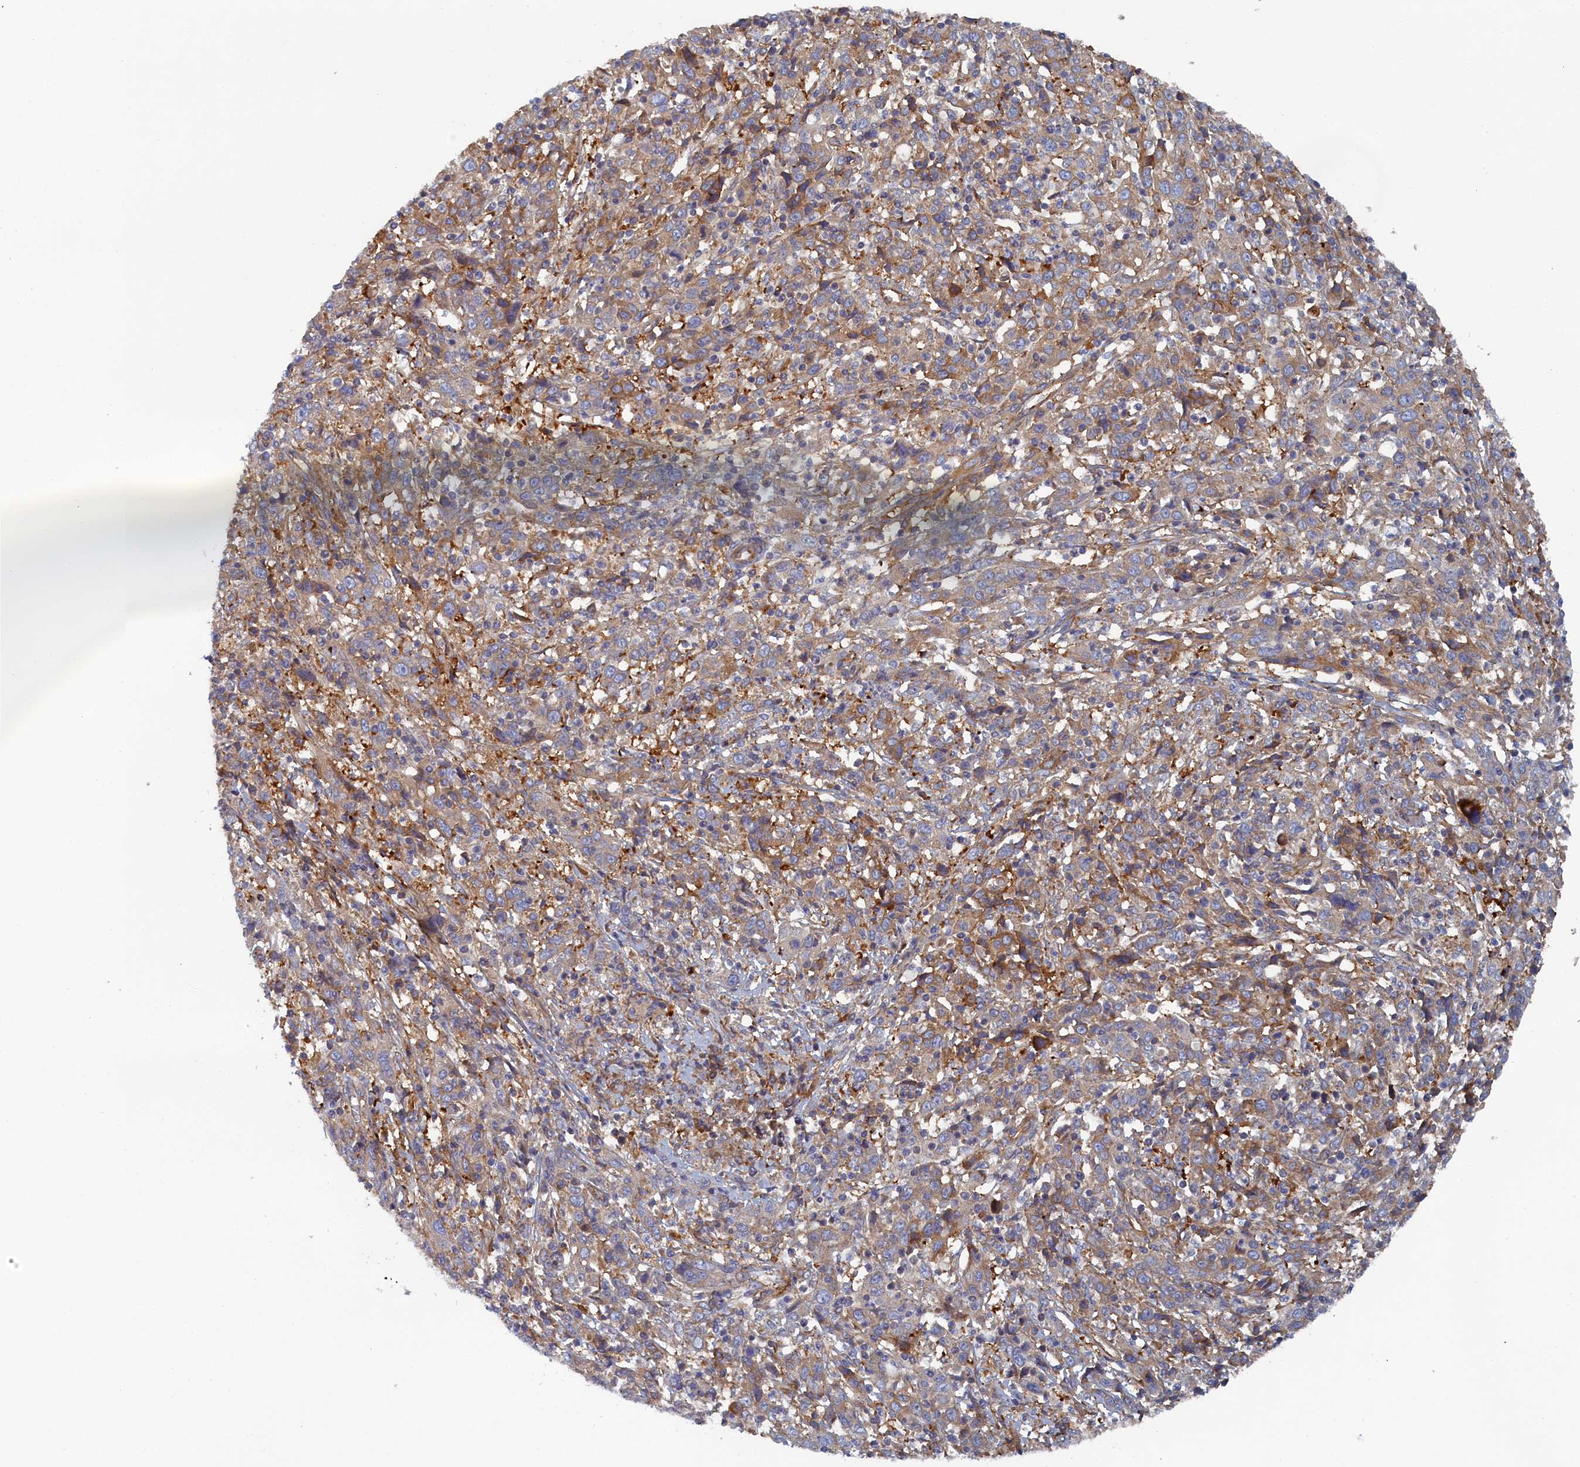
{"staining": {"intensity": "weak", "quantity": "<25%", "location": "cytoplasmic/membranous"}, "tissue": "cervical cancer", "cell_type": "Tumor cells", "image_type": "cancer", "snomed": [{"axis": "morphology", "description": "Squamous cell carcinoma, NOS"}, {"axis": "topography", "description": "Cervix"}], "caption": "DAB (3,3'-diaminobenzidine) immunohistochemical staining of squamous cell carcinoma (cervical) demonstrates no significant staining in tumor cells.", "gene": "TMEM196", "patient": {"sex": "female", "age": 46}}